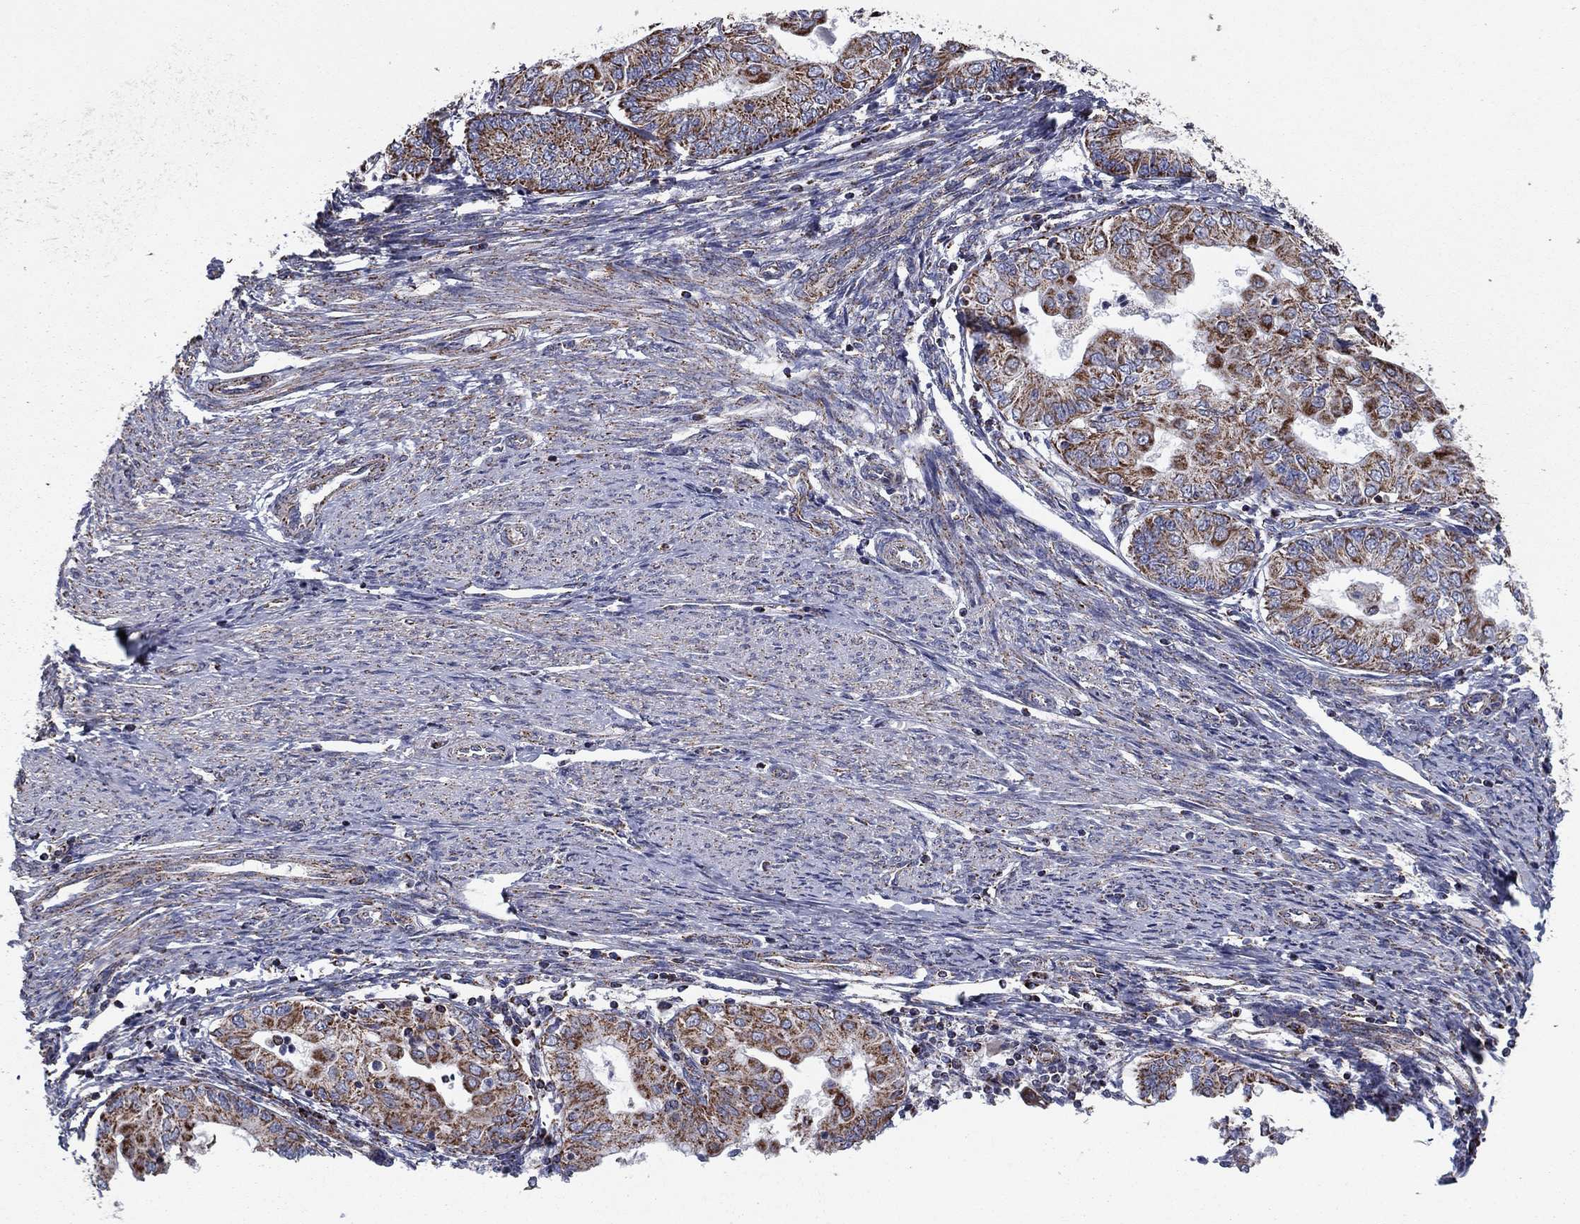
{"staining": {"intensity": "moderate", "quantity": ">75%", "location": "cytoplasmic/membranous"}, "tissue": "endometrial cancer", "cell_type": "Tumor cells", "image_type": "cancer", "snomed": [{"axis": "morphology", "description": "Adenocarcinoma, NOS"}, {"axis": "topography", "description": "Endometrium"}], "caption": "About >75% of tumor cells in endometrial adenocarcinoma show moderate cytoplasmic/membranous protein expression as visualized by brown immunohistochemical staining.", "gene": "NDUFV1", "patient": {"sex": "female", "age": 68}}